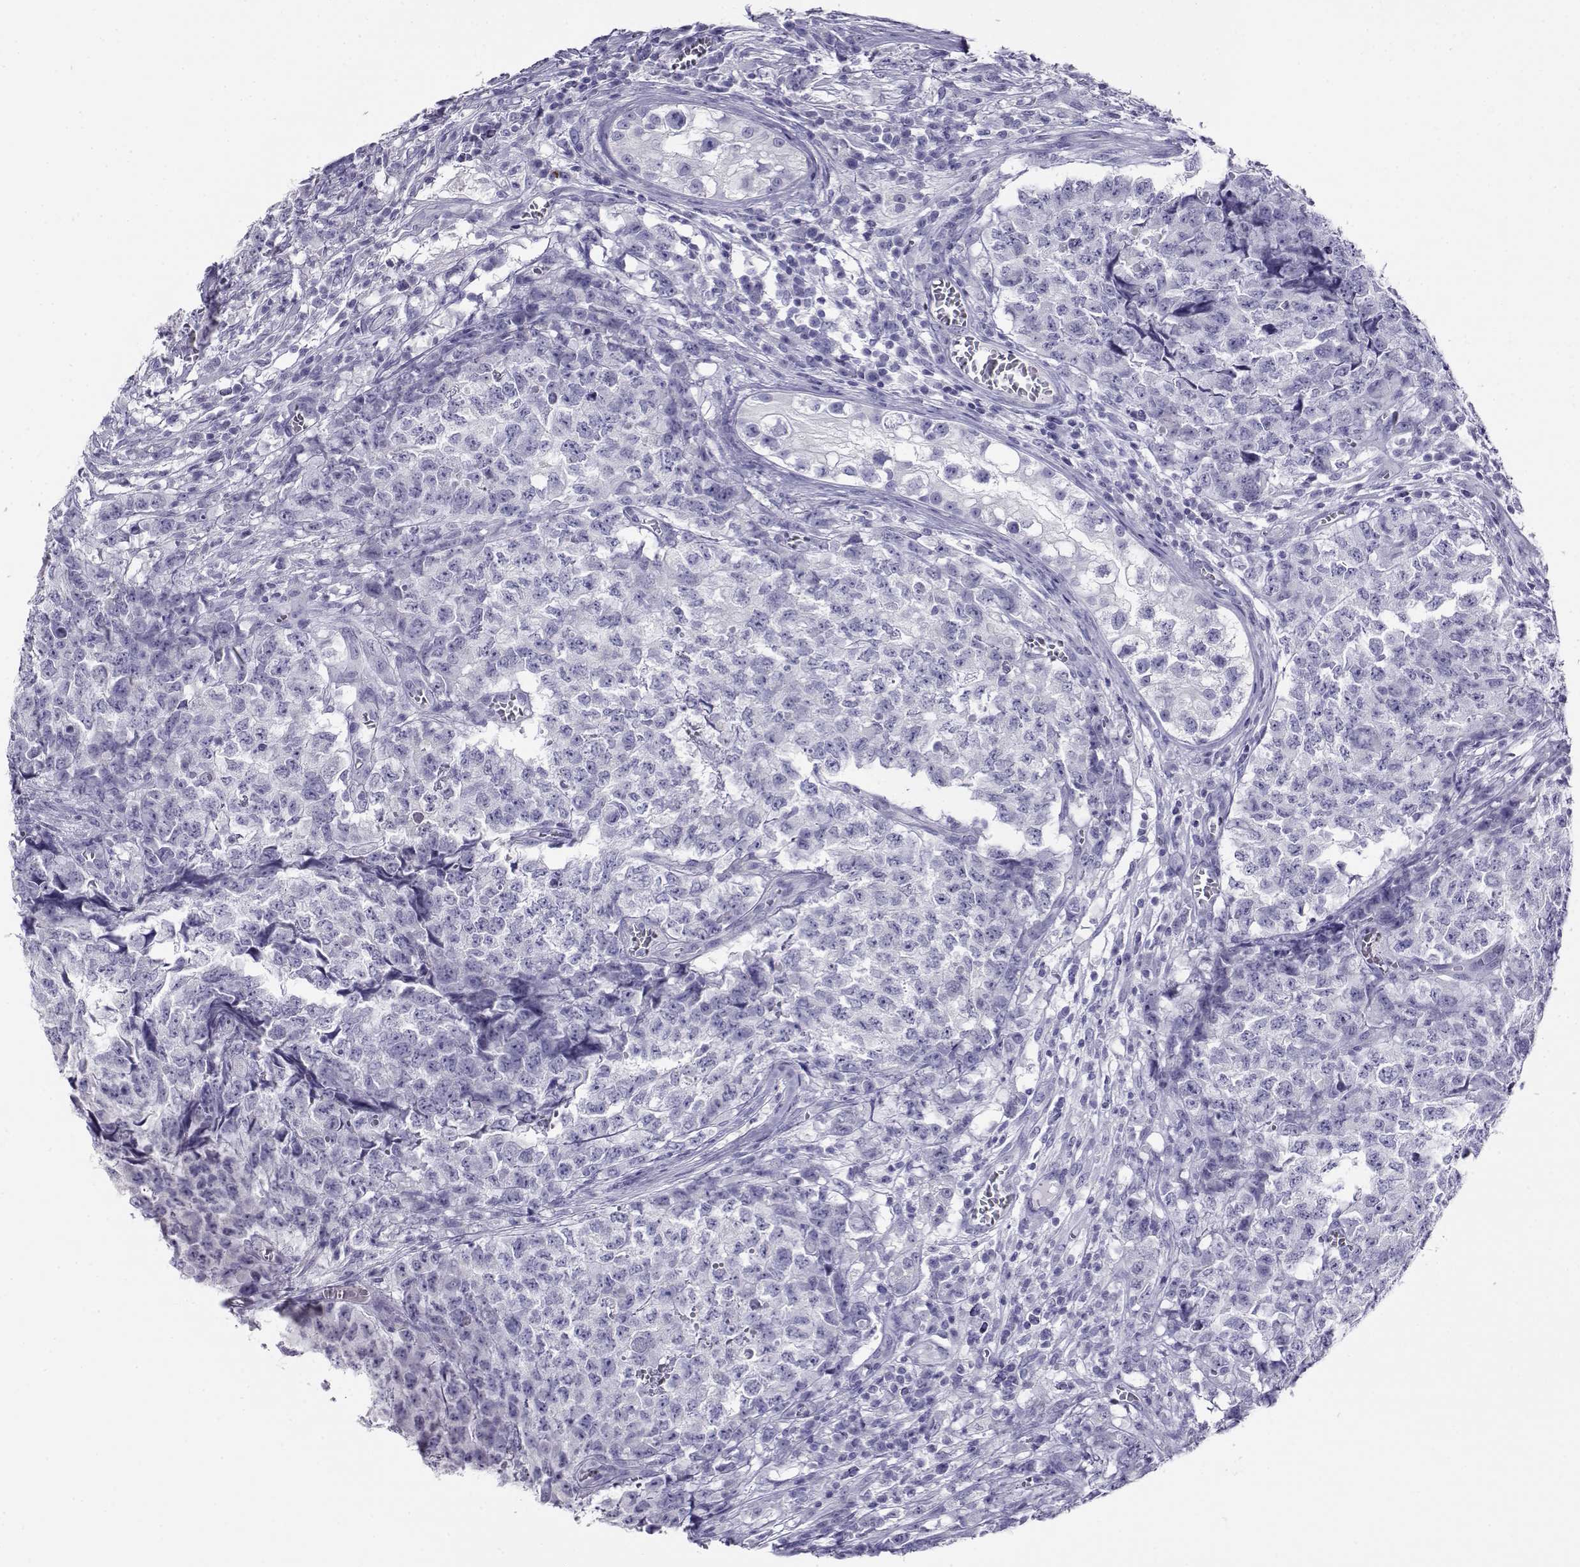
{"staining": {"intensity": "negative", "quantity": "none", "location": "none"}, "tissue": "testis cancer", "cell_type": "Tumor cells", "image_type": "cancer", "snomed": [{"axis": "morphology", "description": "Carcinoma, Embryonal, NOS"}, {"axis": "topography", "description": "Testis"}], "caption": "High magnification brightfield microscopy of testis embryonal carcinoma stained with DAB (brown) and counterstained with hematoxylin (blue): tumor cells show no significant positivity. (Immunohistochemistry (ihc), brightfield microscopy, high magnification).", "gene": "CABS1", "patient": {"sex": "male", "age": 23}}